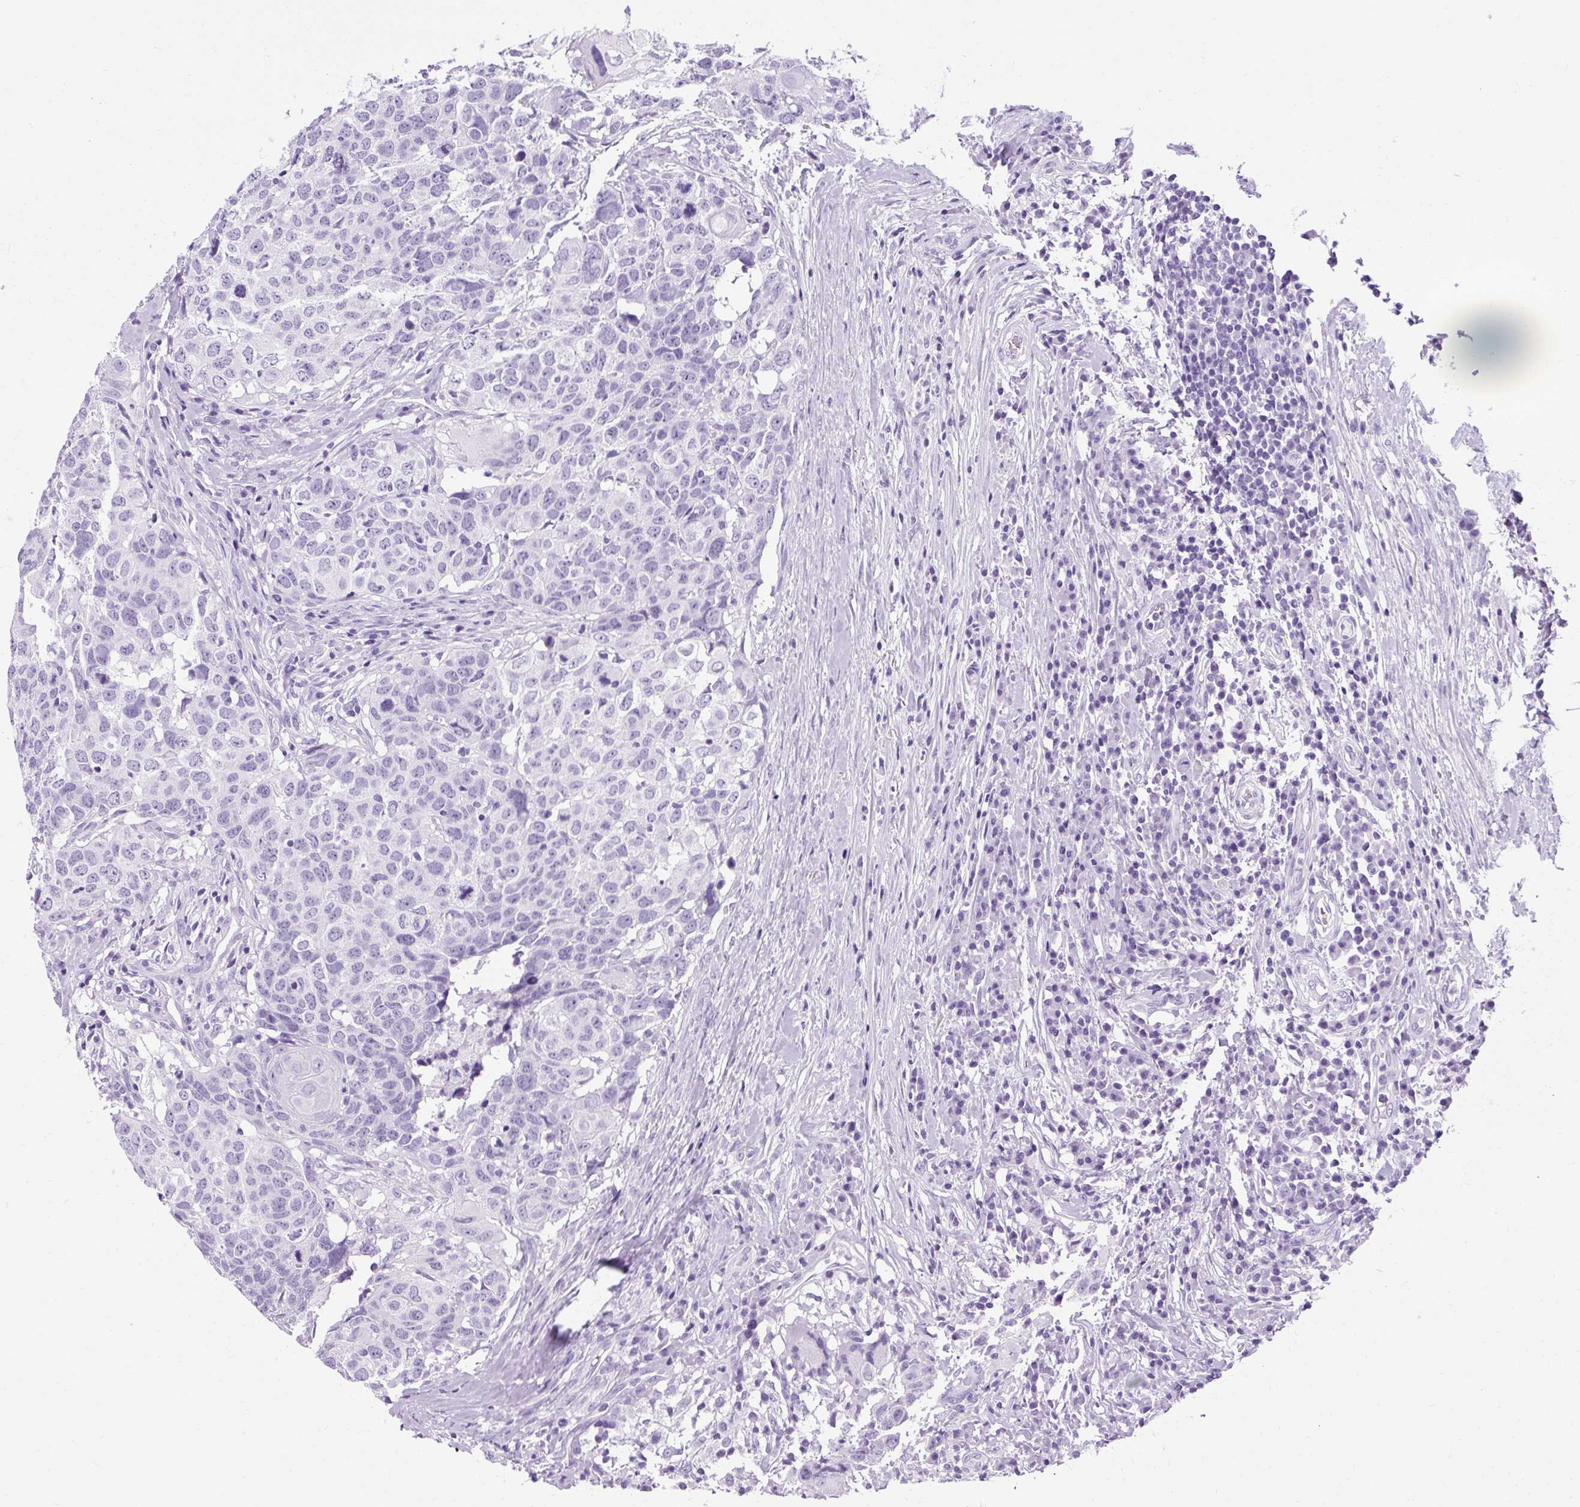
{"staining": {"intensity": "negative", "quantity": "none", "location": "none"}, "tissue": "head and neck cancer", "cell_type": "Tumor cells", "image_type": "cancer", "snomed": [{"axis": "morphology", "description": "Normal tissue, NOS"}, {"axis": "morphology", "description": "Squamous cell carcinoma, NOS"}, {"axis": "topography", "description": "Skeletal muscle"}, {"axis": "topography", "description": "Vascular tissue"}, {"axis": "topography", "description": "Peripheral nerve tissue"}, {"axis": "topography", "description": "Head-Neck"}], "caption": "The histopathology image reveals no significant staining in tumor cells of head and neck cancer.", "gene": "B3GNT4", "patient": {"sex": "male", "age": 66}}